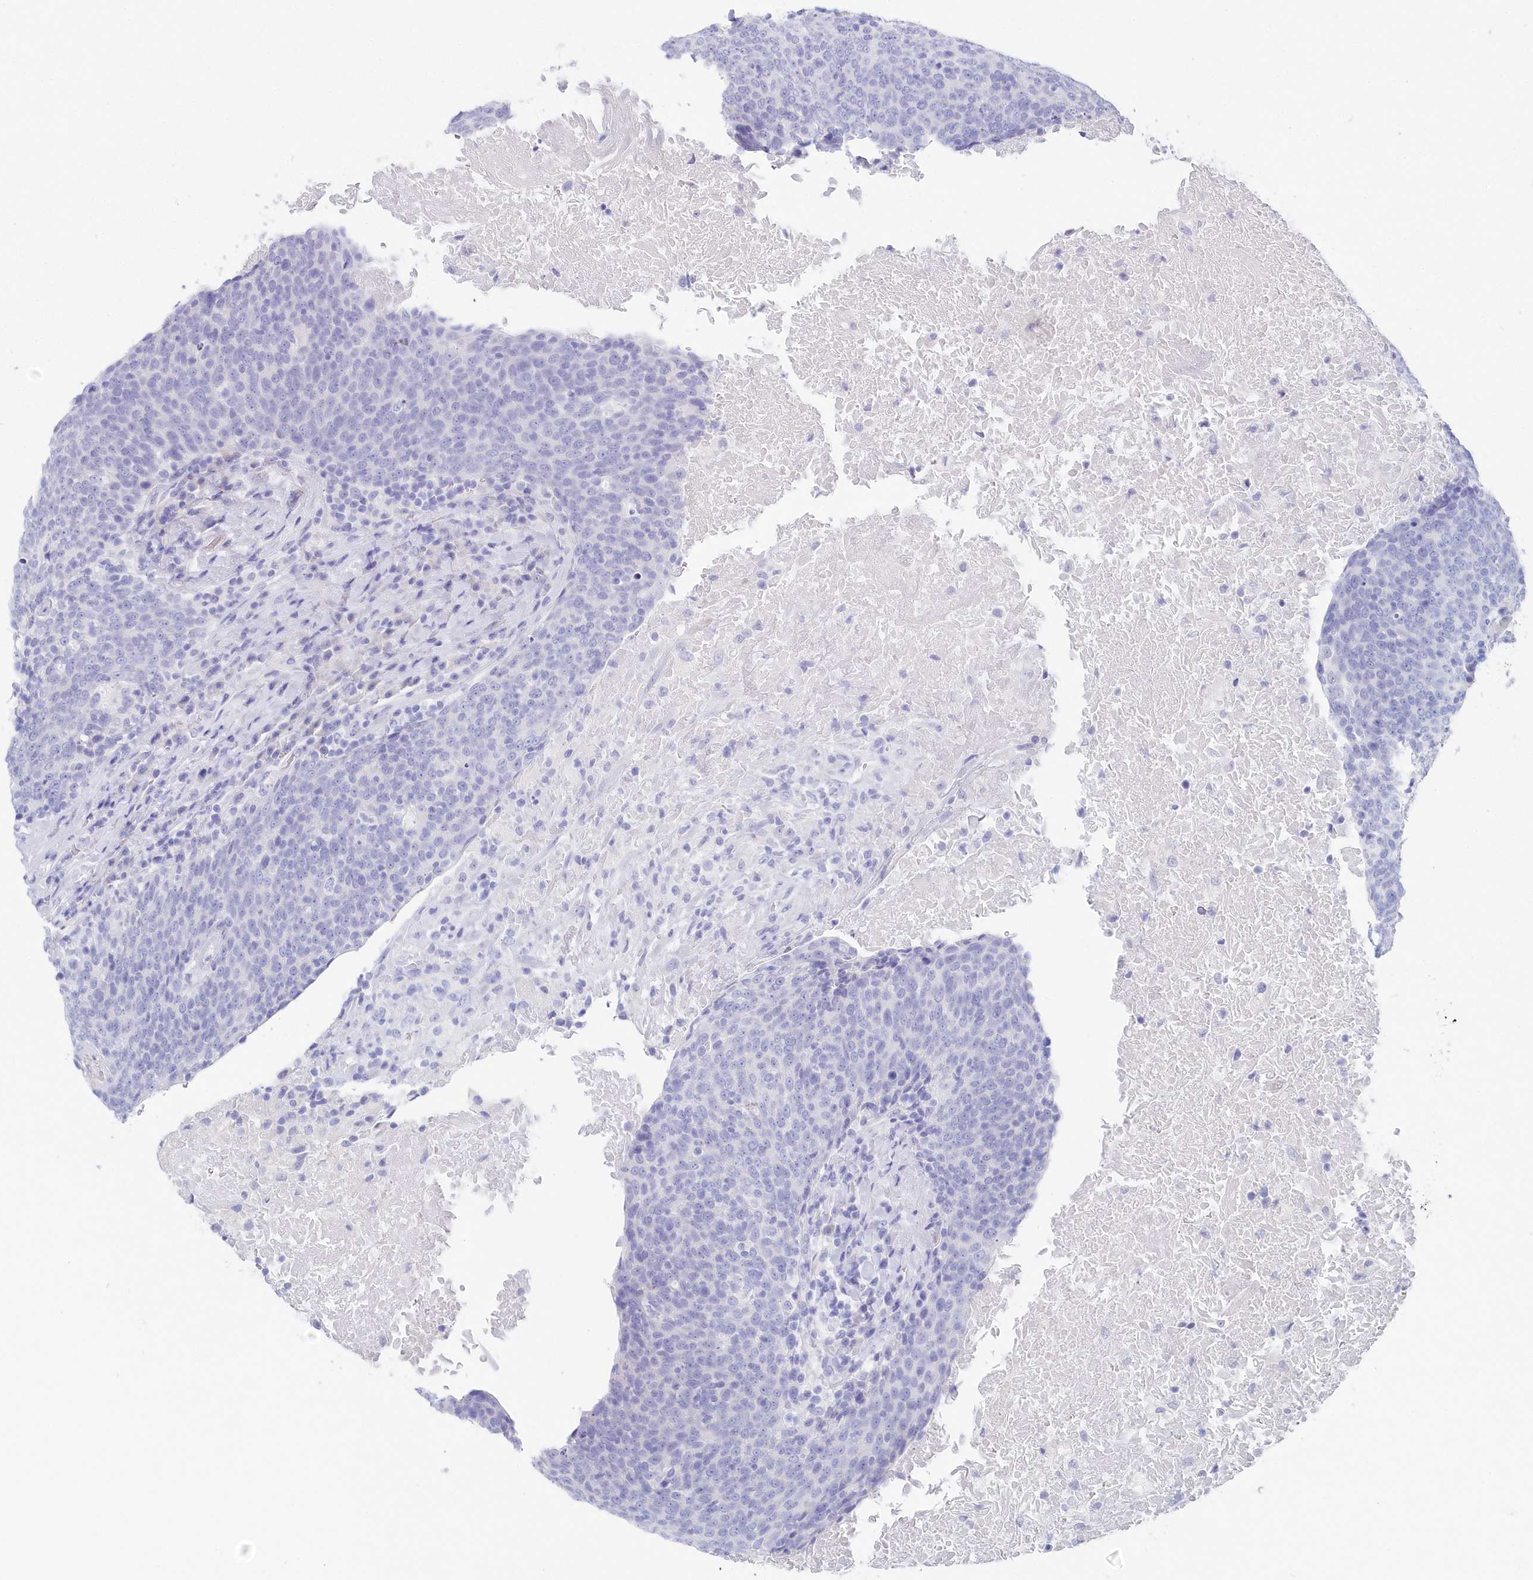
{"staining": {"intensity": "negative", "quantity": "none", "location": "none"}, "tissue": "head and neck cancer", "cell_type": "Tumor cells", "image_type": "cancer", "snomed": [{"axis": "morphology", "description": "Squamous cell carcinoma, NOS"}, {"axis": "morphology", "description": "Squamous cell carcinoma, metastatic, NOS"}, {"axis": "topography", "description": "Lymph node"}, {"axis": "topography", "description": "Head-Neck"}], "caption": "Head and neck cancer (squamous cell carcinoma) was stained to show a protein in brown. There is no significant staining in tumor cells. The staining is performed using DAB (3,3'-diaminobenzidine) brown chromogen with nuclei counter-stained in using hematoxylin.", "gene": "CSNK1G2", "patient": {"sex": "male", "age": 62}}